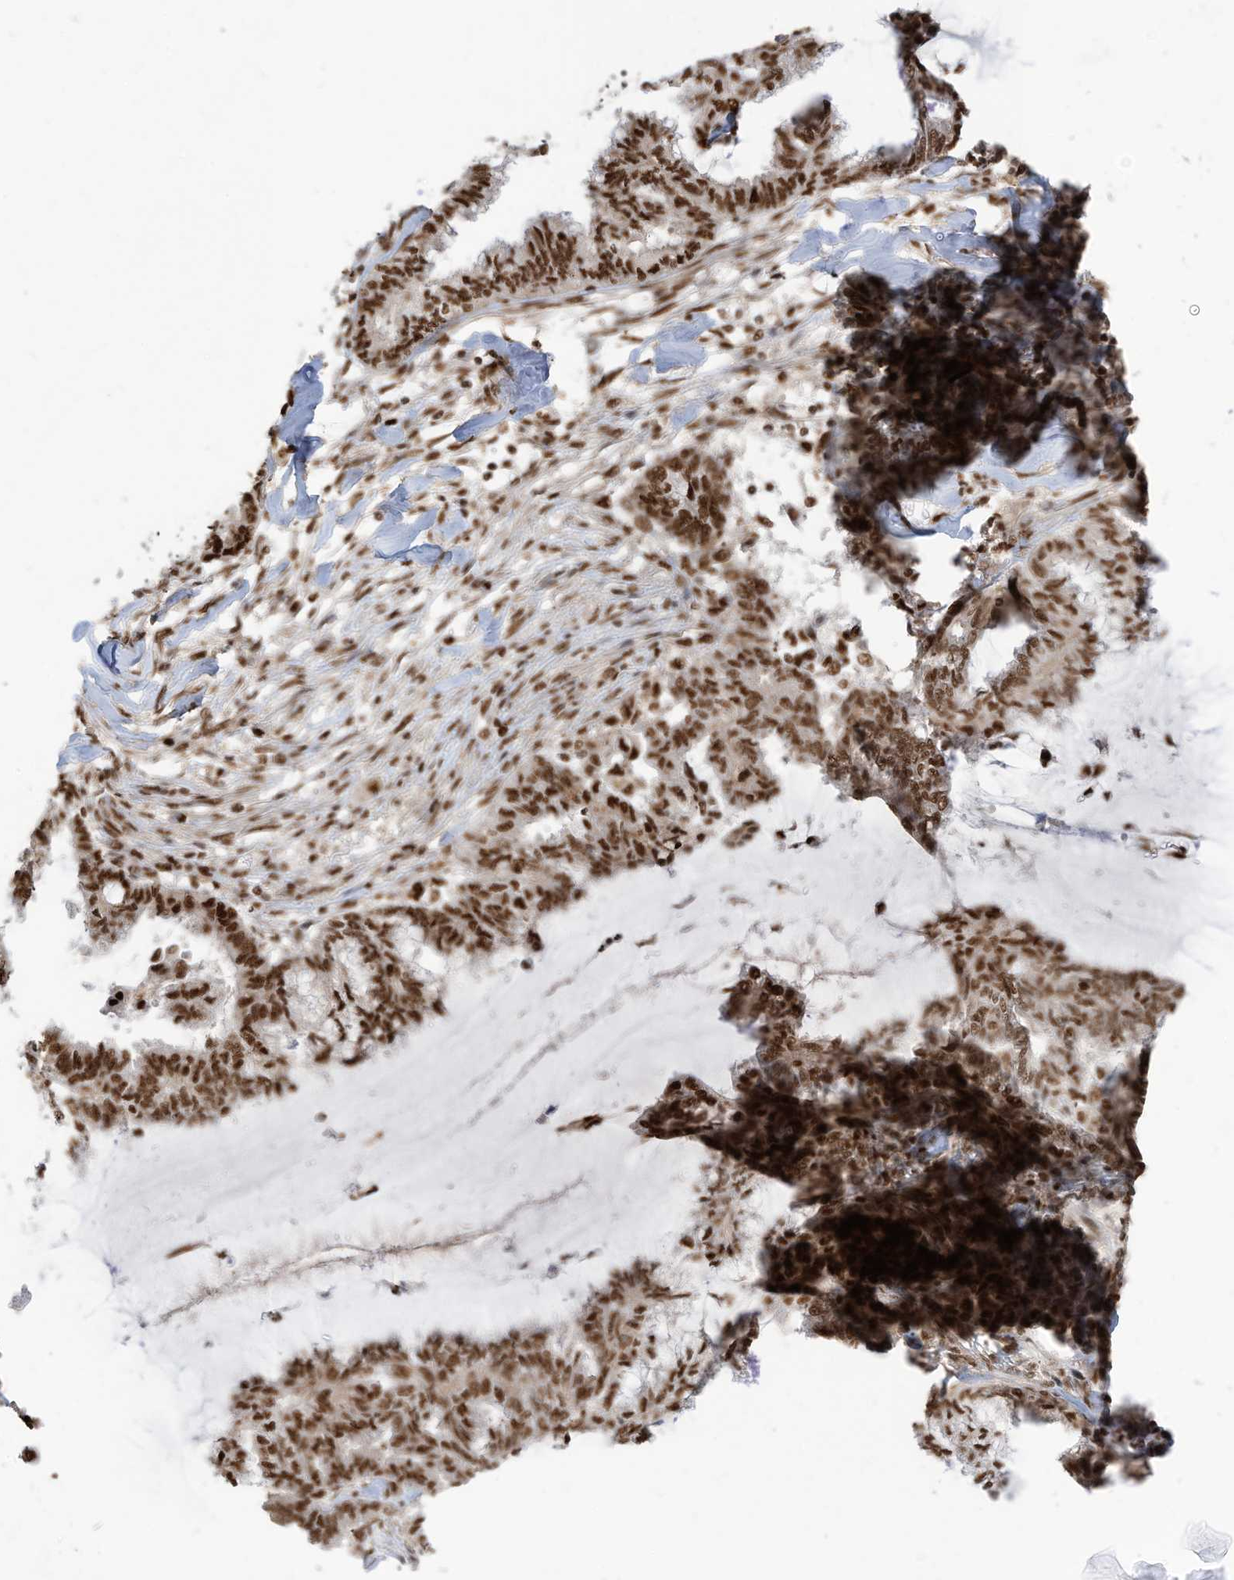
{"staining": {"intensity": "strong", "quantity": ">75%", "location": "nuclear"}, "tissue": "endometrial cancer", "cell_type": "Tumor cells", "image_type": "cancer", "snomed": [{"axis": "morphology", "description": "Adenocarcinoma, NOS"}, {"axis": "topography", "description": "Endometrium"}], "caption": "IHC photomicrograph of neoplastic tissue: human endometrial adenocarcinoma stained using immunohistochemistry reveals high levels of strong protein expression localized specifically in the nuclear of tumor cells, appearing as a nuclear brown color.", "gene": "SAMD15", "patient": {"sex": "female", "age": 86}}